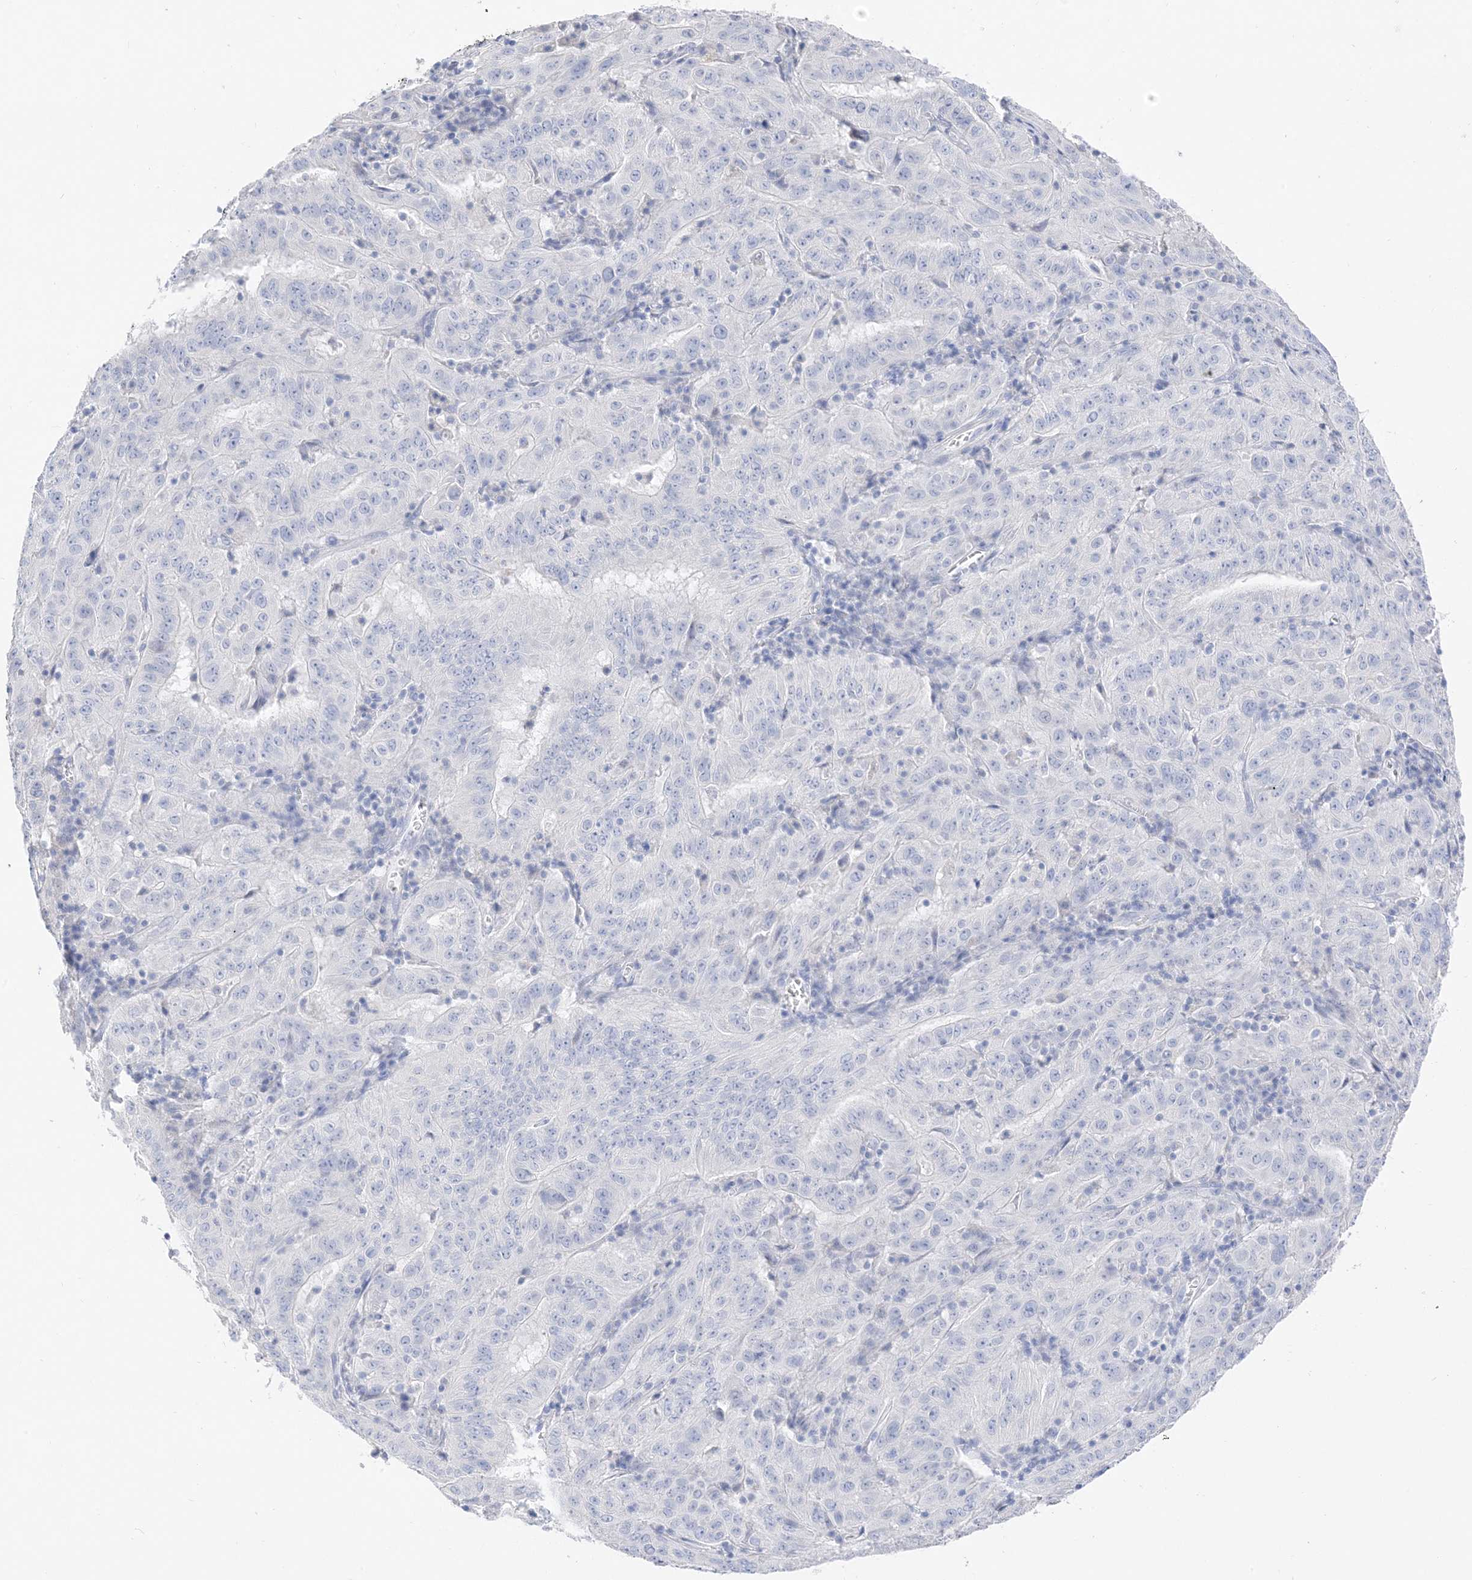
{"staining": {"intensity": "negative", "quantity": "none", "location": "none"}, "tissue": "pancreatic cancer", "cell_type": "Tumor cells", "image_type": "cancer", "snomed": [{"axis": "morphology", "description": "Adenocarcinoma, NOS"}, {"axis": "topography", "description": "Pancreas"}], "caption": "DAB immunohistochemical staining of pancreatic cancer exhibits no significant positivity in tumor cells.", "gene": "MUC17", "patient": {"sex": "male", "age": 63}}